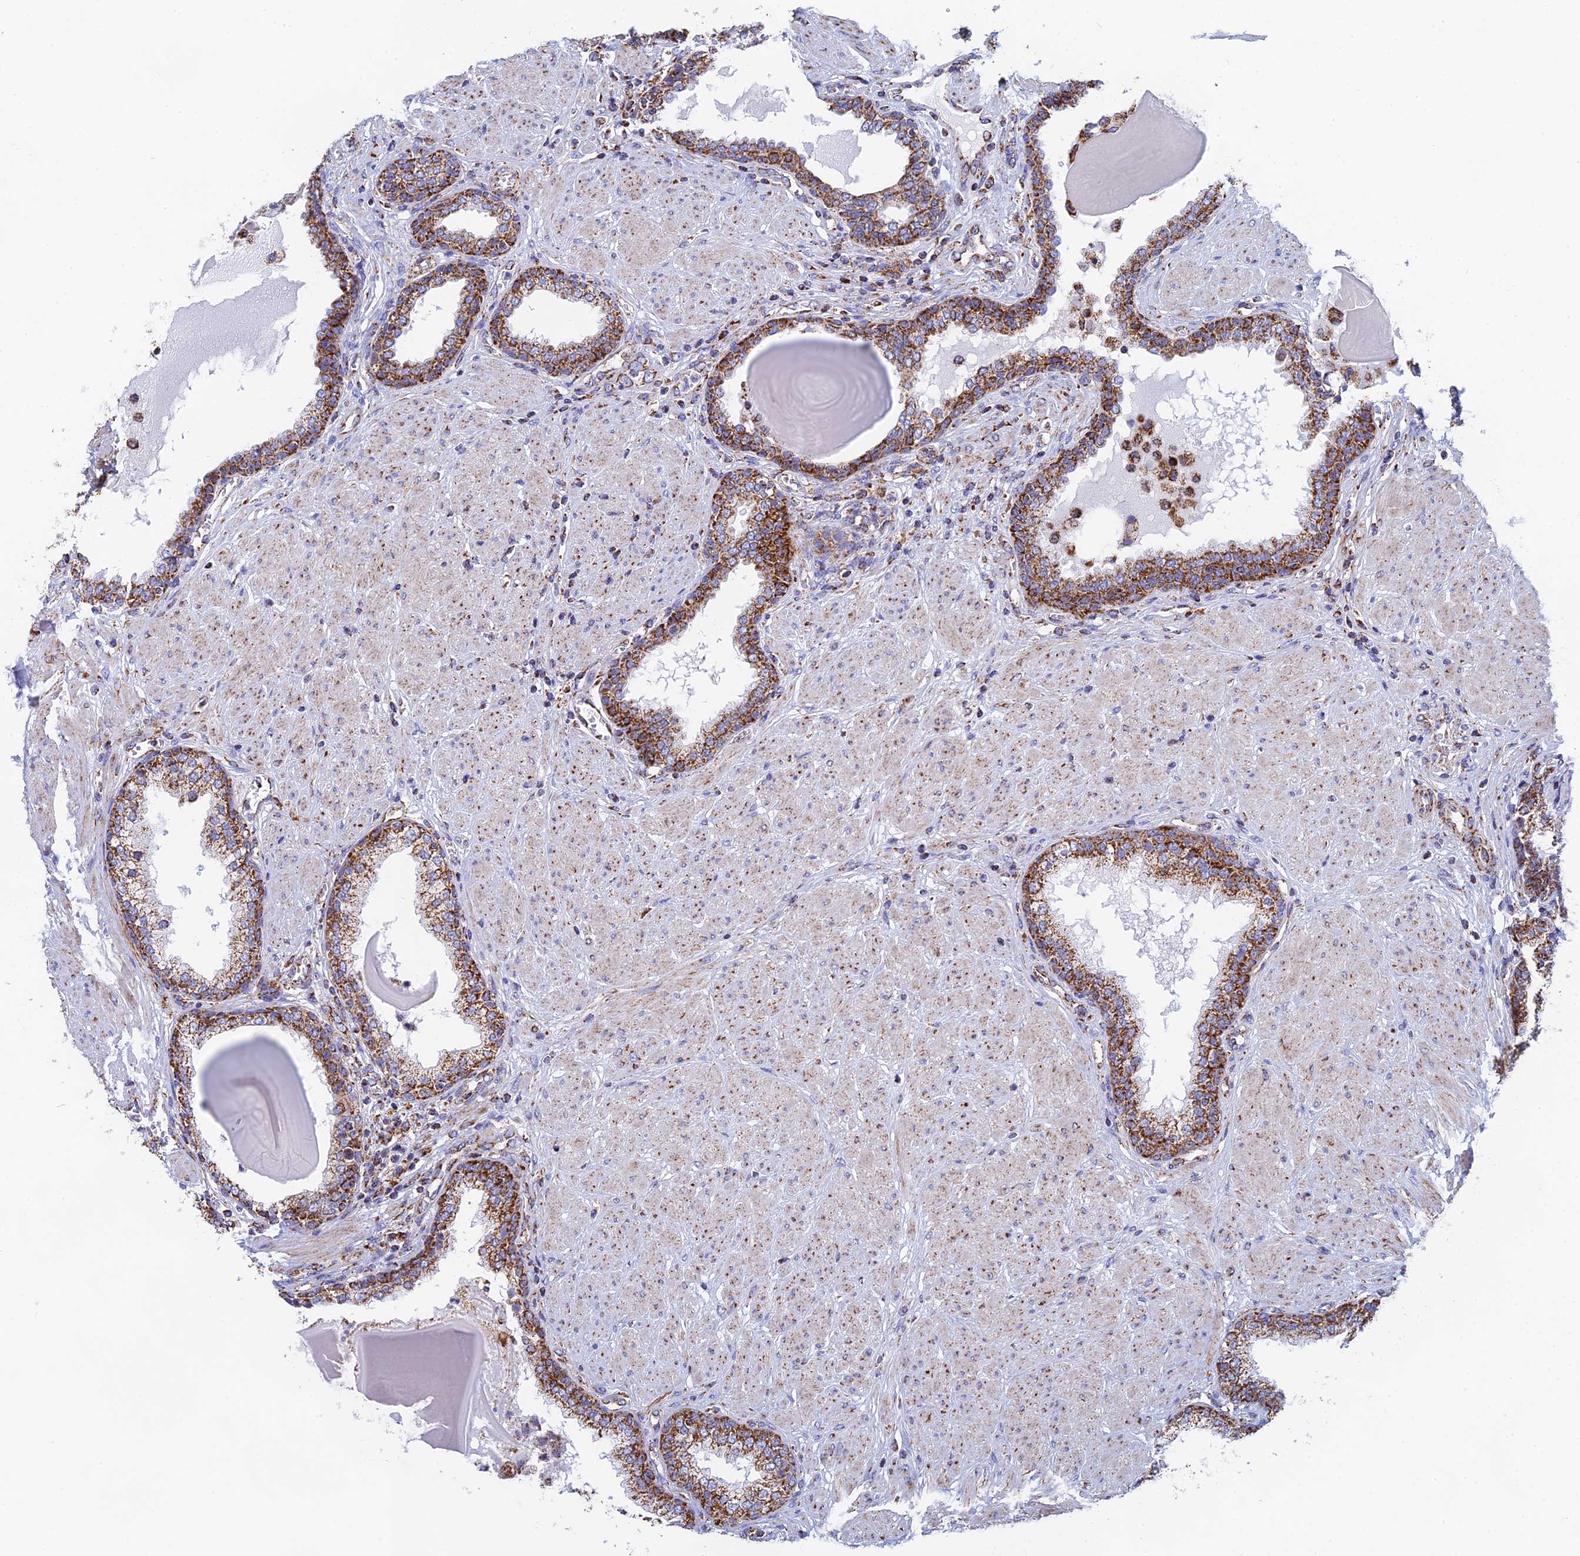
{"staining": {"intensity": "moderate", "quantity": ">75%", "location": "cytoplasmic/membranous"}, "tissue": "prostate", "cell_type": "Glandular cells", "image_type": "normal", "snomed": [{"axis": "morphology", "description": "Normal tissue, NOS"}, {"axis": "topography", "description": "Prostate"}], "caption": "Protein staining of unremarkable prostate displays moderate cytoplasmic/membranous expression in approximately >75% of glandular cells.", "gene": "NDUFA5", "patient": {"sex": "male", "age": 51}}